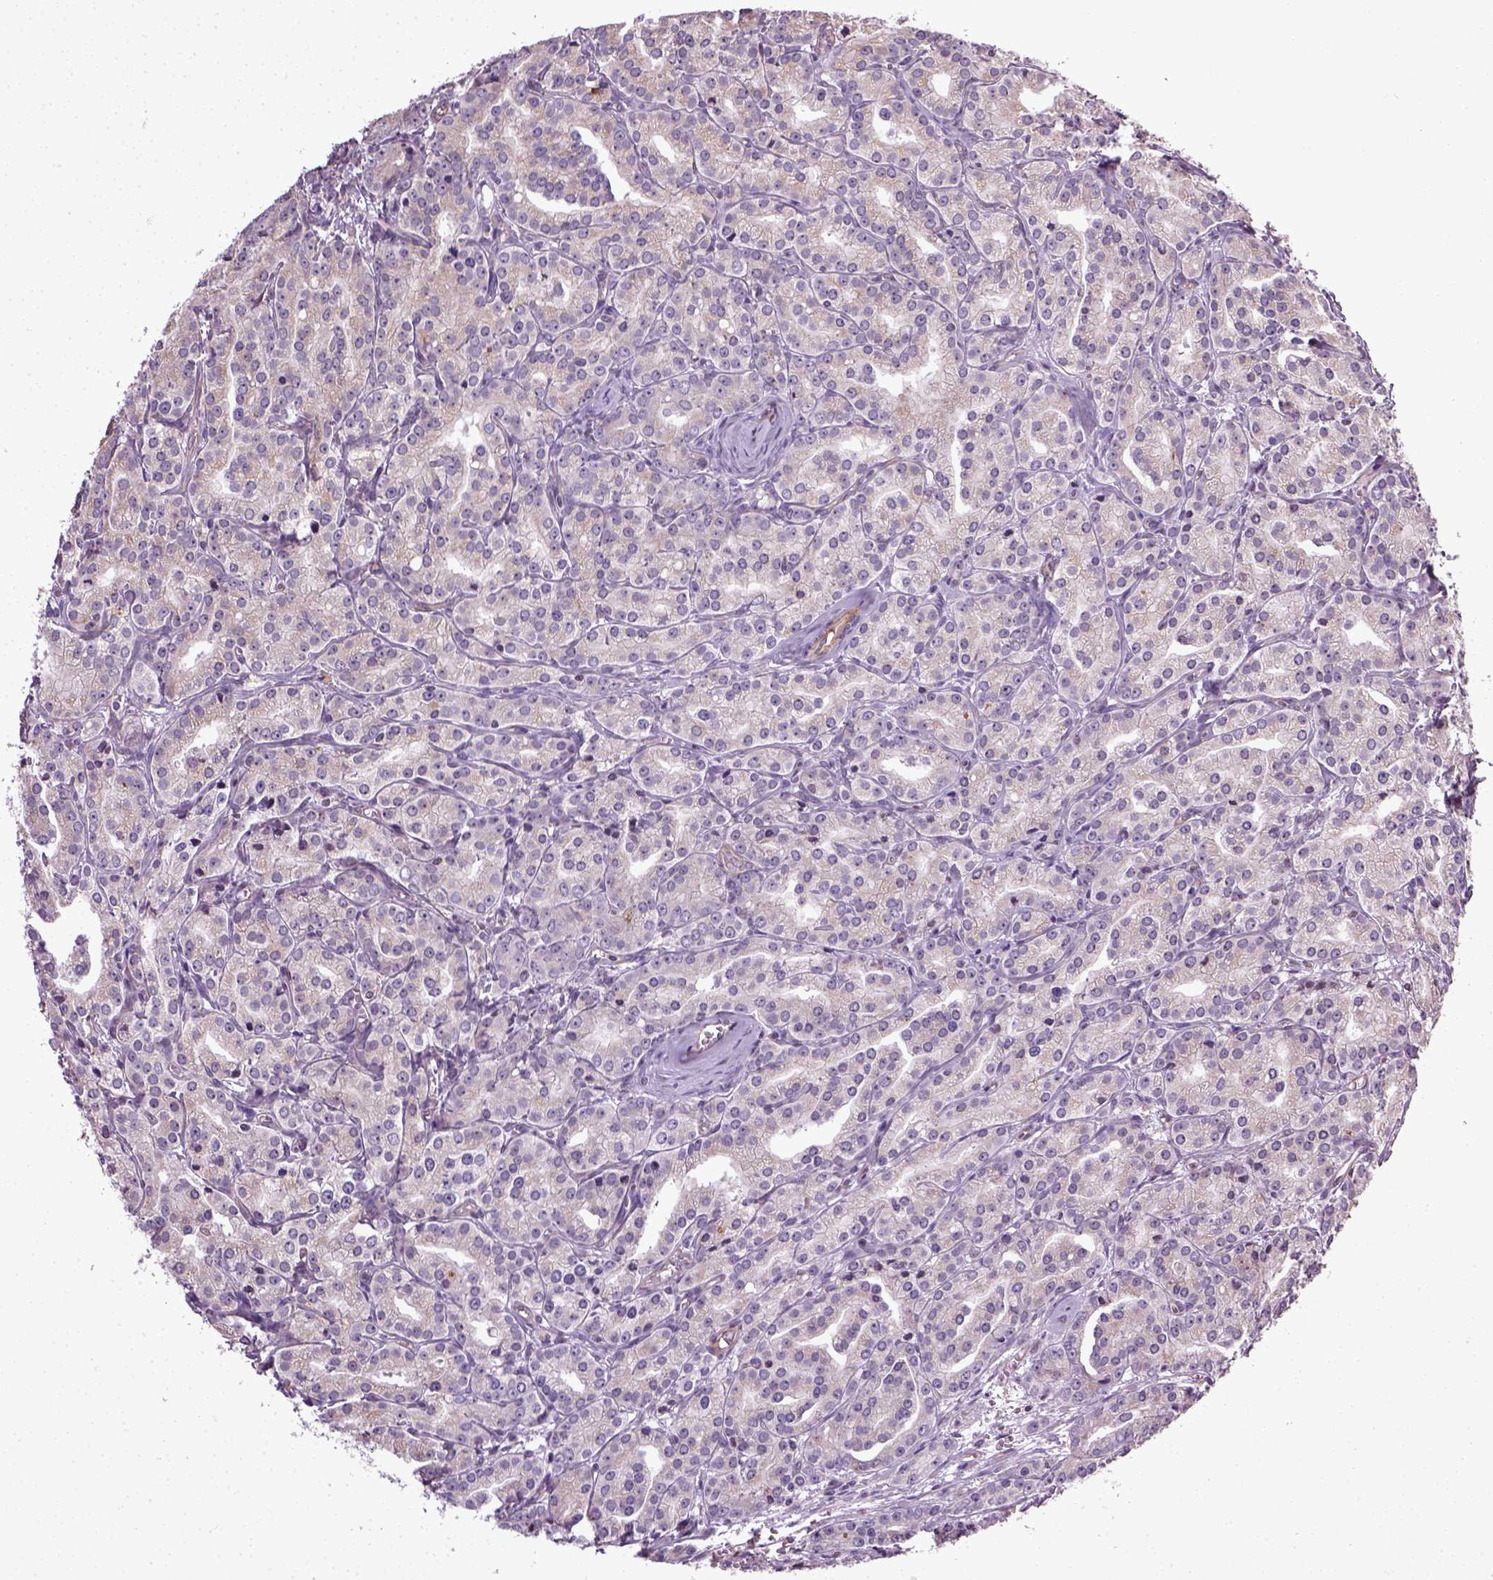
{"staining": {"intensity": "negative", "quantity": "none", "location": "none"}, "tissue": "prostate cancer", "cell_type": "Tumor cells", "image_type": "cancer", "snomed": [{"axis": "morphology", "description": "Adenocarcinoma, Medium grade"}, {"axis": "topography", "description": "Prostate"}], "caption": "Prostate cancer stained for a protein using immunohistochemistry shows no positivity tumor cells.", "gene": "TPRG1", "patient": {"sex": "male", "age": 74}}